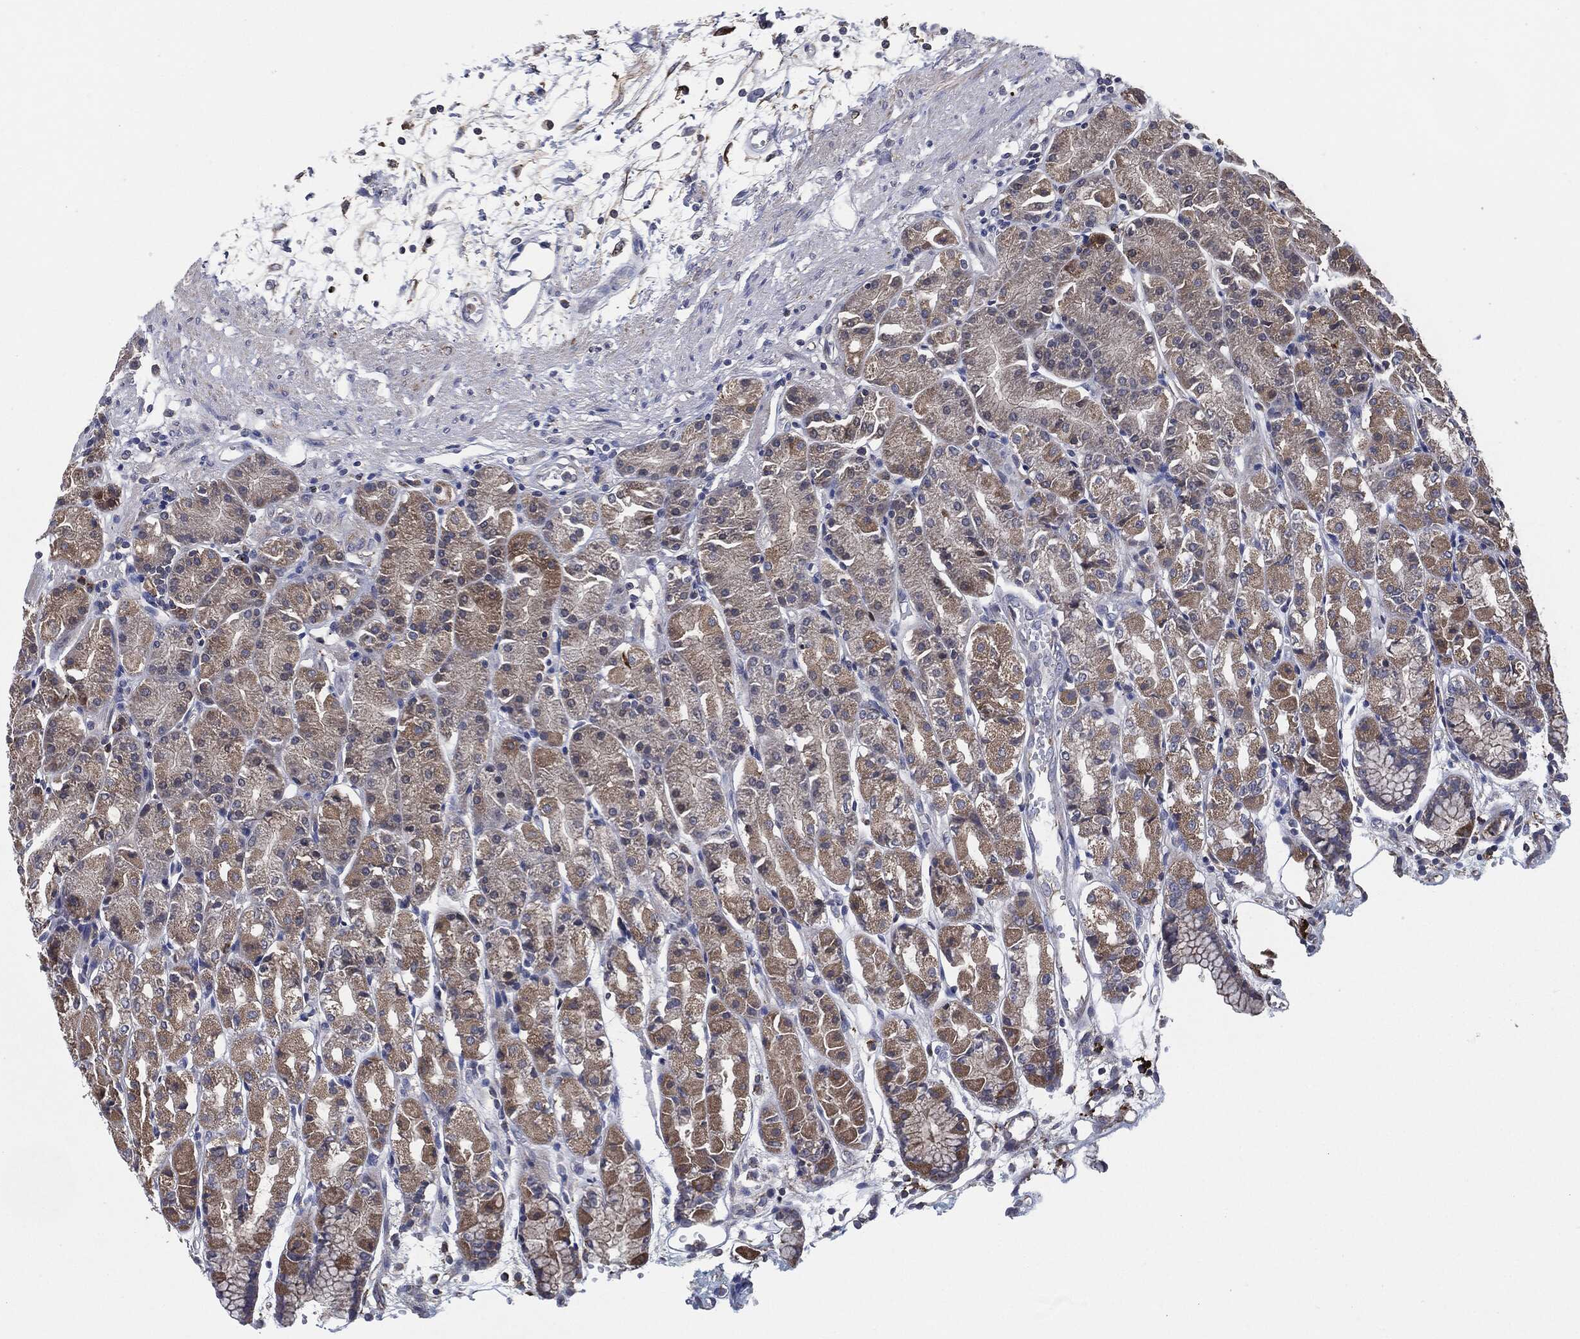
{"staining": {"intensity": "moderate", "quantity": ">75%", "location": "cytoplasmic/membranous"}, "tissue": "stomach", "cell_type": "Glandular cells", "image_type": "normal", "snomed": [{"axis": "morphology", "description": "Normal tissue, NOS"}, {"axis": "morphology", "description": "Adenocarcinoma, NOS"}, {"axis": "topography", "description": "Stomach"}], "caption": "Immunohistochemical staining of normal stomach displays >75% levels of moderate cytoplasmic/membranous protein staining in about >75% of glandular cells.", "gene": "TMEM11", "patient": {"sex": "female", "age": 81}}